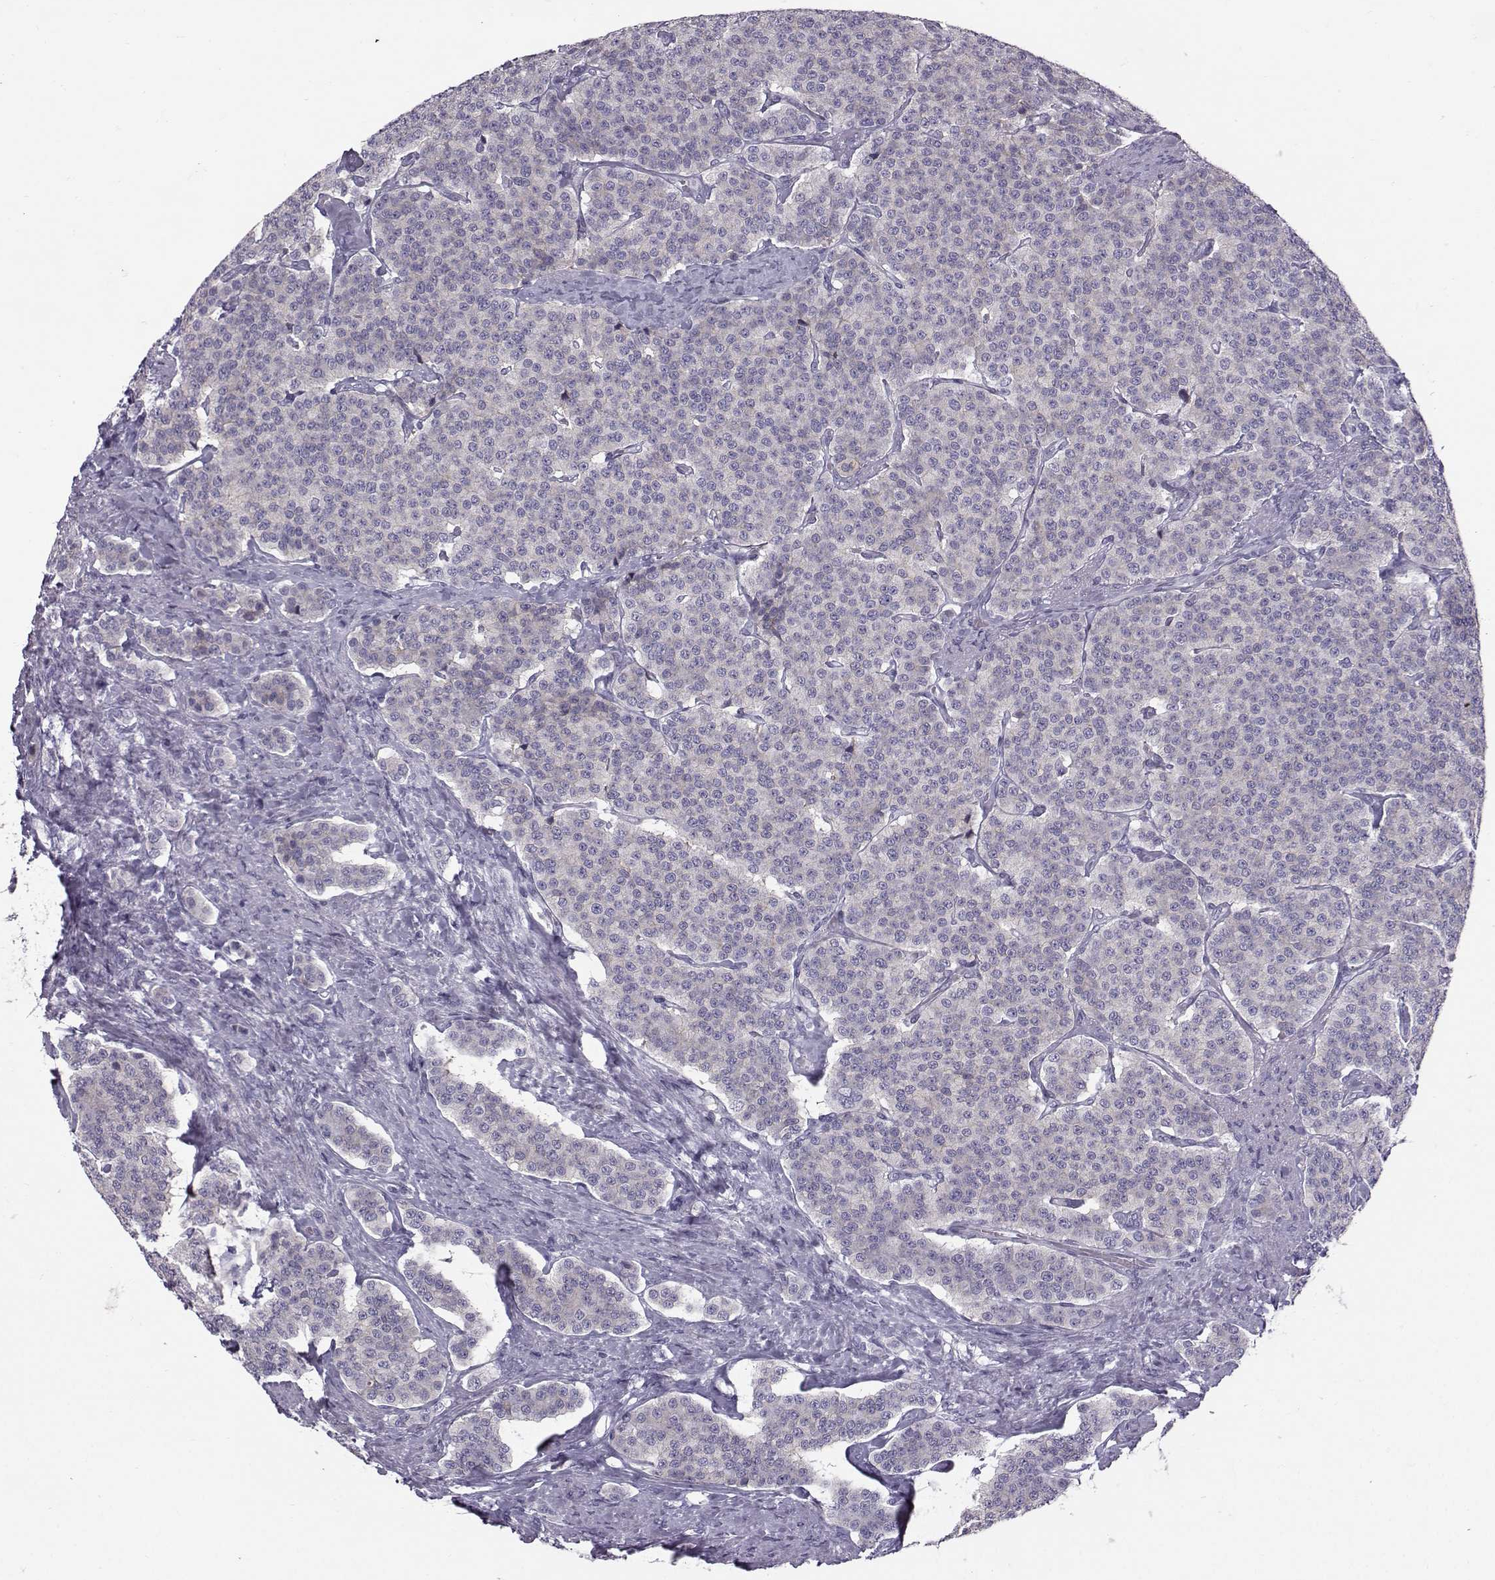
{"staining": {"intensity": "negative", "quantity": "none", "location": "none"}, "tissue": "carcinoid", "cell_type": "Tumor cells", "image_type": "cancer", "snomed": [{"axis": "morphology", "description": "Carcinoid, malignant, NOS"}, {"axis": "topography", "description": "Small intestine"}], "caption": "This is a photomicrograph of immunohistochemistry (IHC) staining of carcinoid, which shows no staining in tumor cells.", "gene": "DMRT3", "patient": {"sex": "female", "age": 58}}